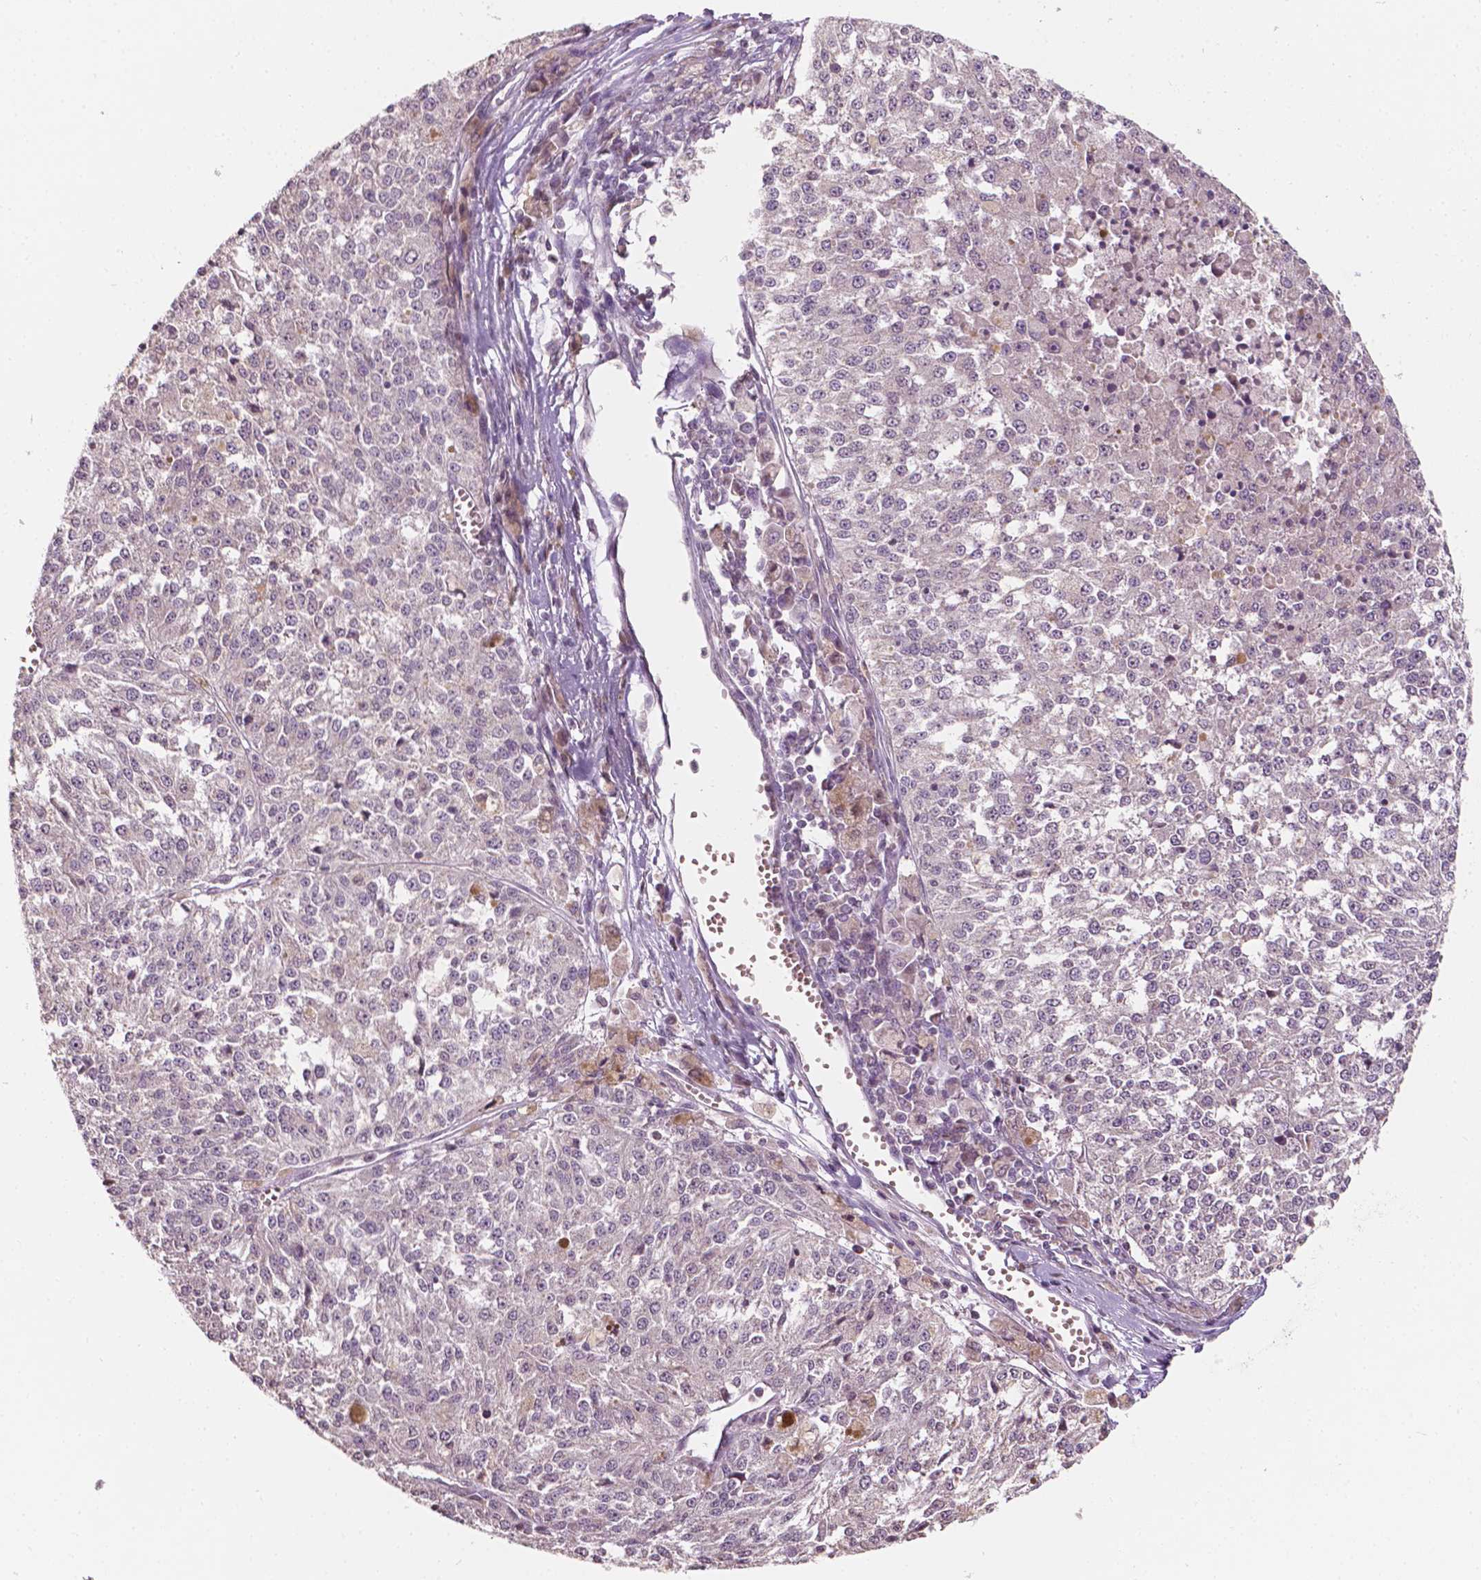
{"staining": {"intensity": "negative", "quantity": "none", "location": "none"}, "tissue": "melanoma", "cell_type": "Tumor cells", "image_type": "cancer", "snomed": [{"axis": "morphology", "description": "Malignant melanoma, Metastatic site"}, {"axis": "topography", "description": "Lymph node"}], "caption": "Malignant melanoma (metastatic site) stained for a protein using immunohistochemistry displays no staining tumor cells.", "gene": "NOS1AP", "patient": {"sex": "female", "age": 64}}